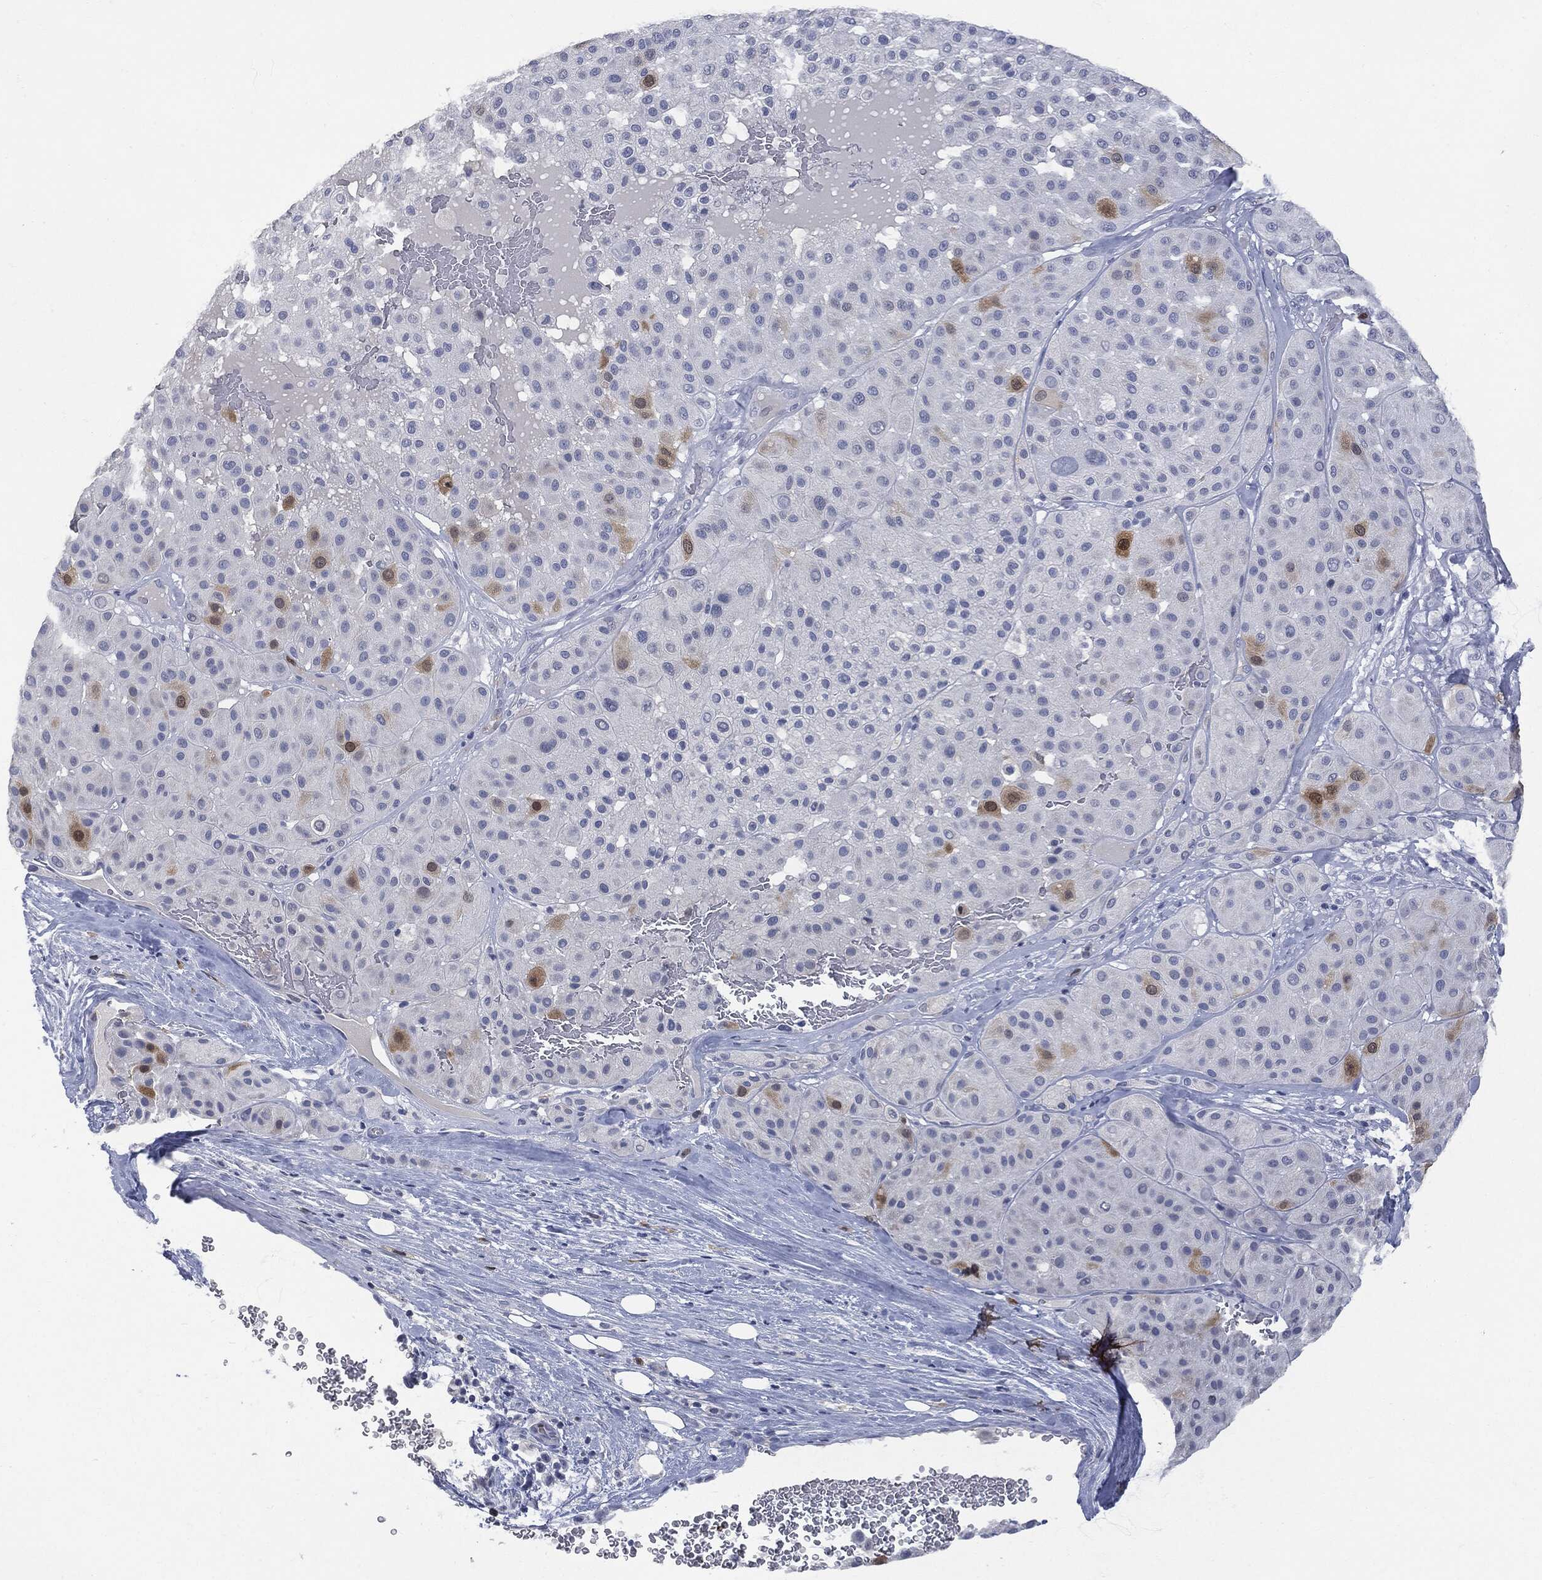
{"staining": {"intensity": "moderate", "quantity": "<25%", "location": "cytoplasmic/membranous"}, "tissue": "melanoma", "cell_type": "Tumor cells", "image_type": "cancer", "snomed": [{"axis": "morphology", "description": "Malignant melanoma, Metastatic site"}, {"axis": "topography", "description": "Smooth muscle"}], "caption": "Immunohistochemistry (IHC) (DAB) staining of human melanoma exhibits moderate cytoplasmic/membranous protein positivity in about <25% of tumor cells.", "gene": "UBE2C", "patient": {"sex": "male", "age": 41}}